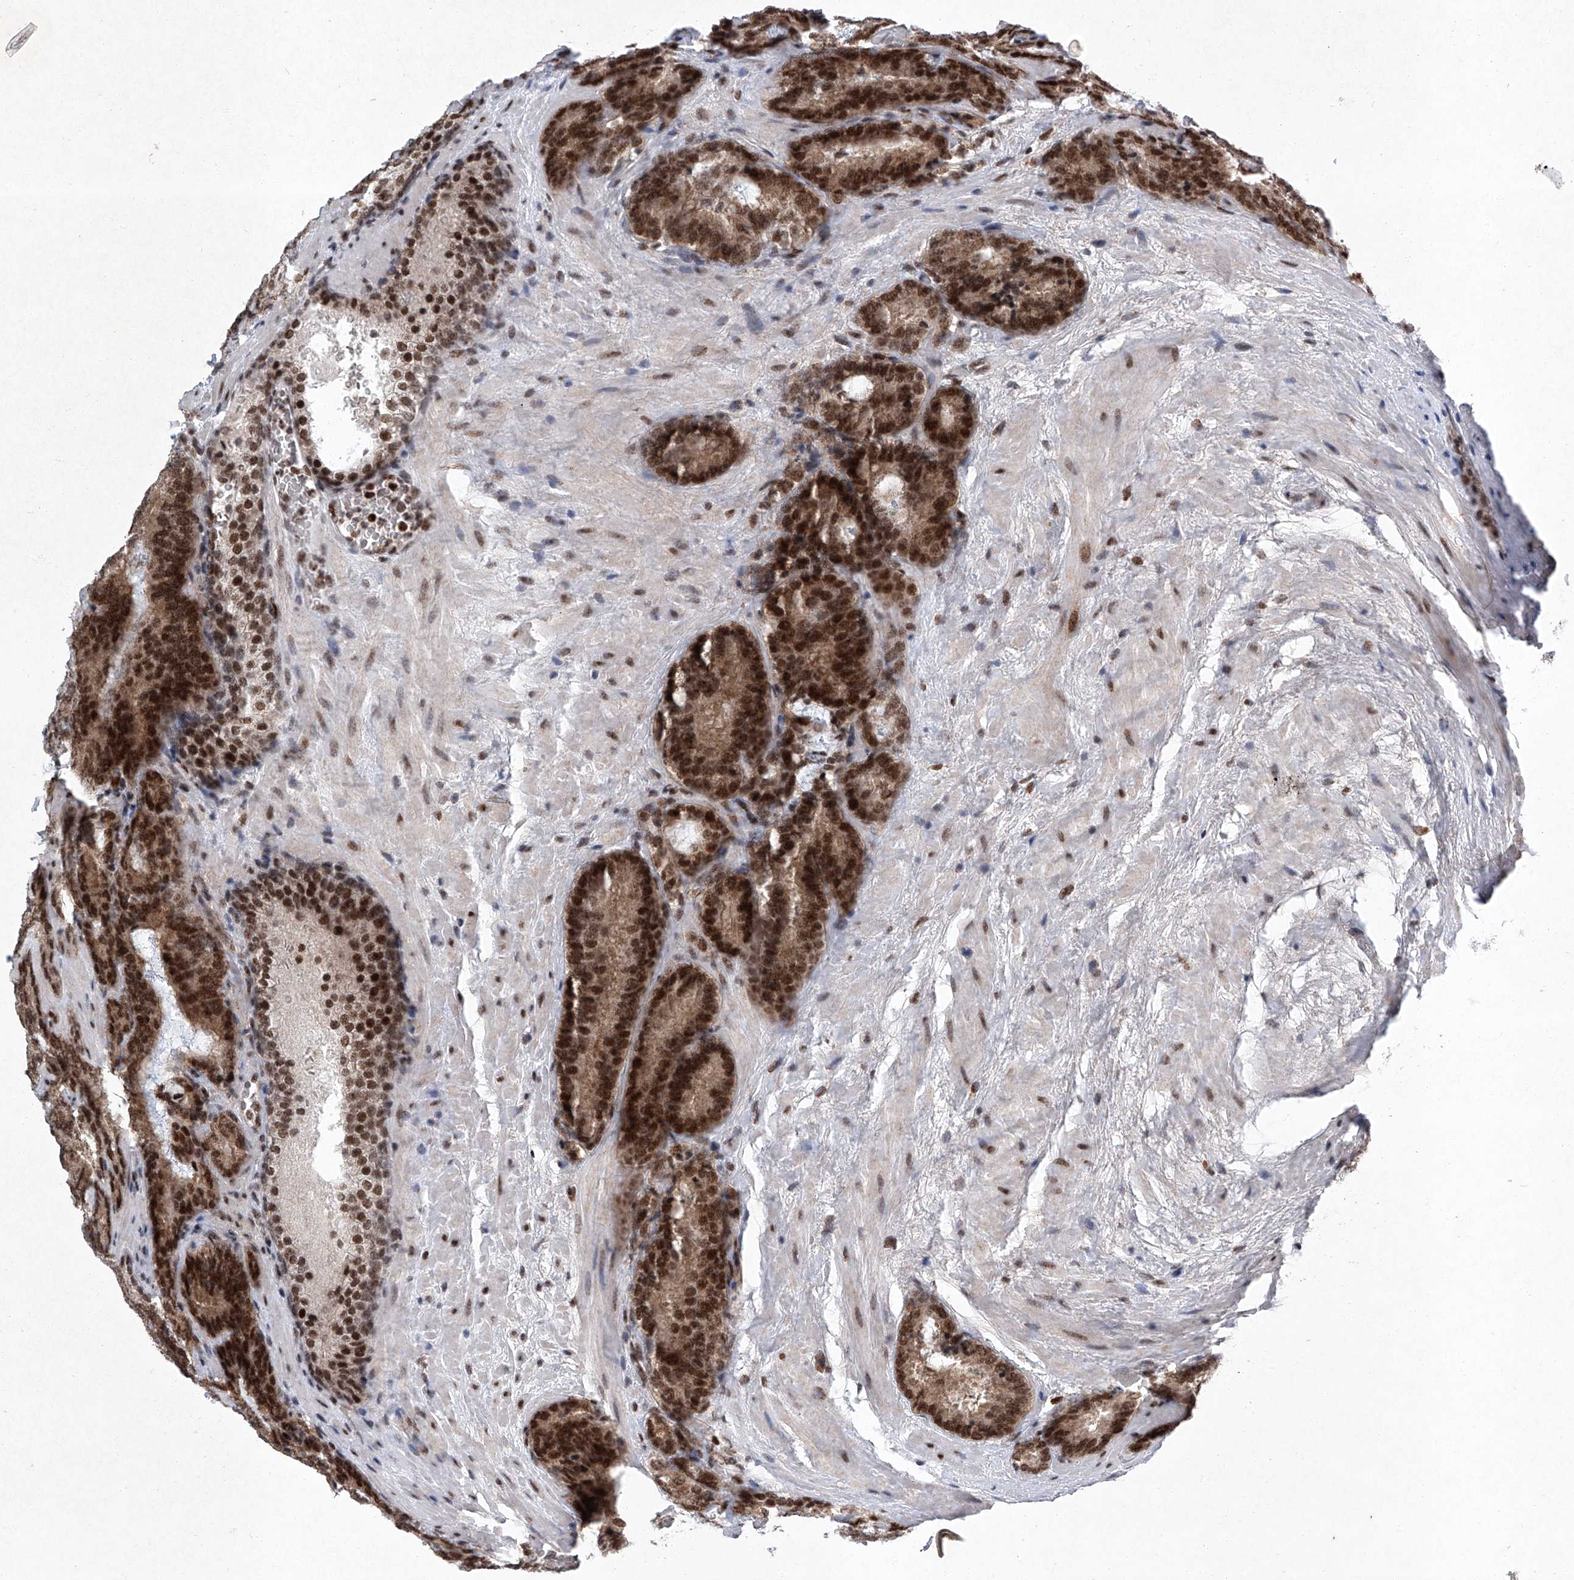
{"staining": {"intensity": "strong", "quantity": ">75%", "location": "nuclear"}, "tissue": "prostate cancer", "cell_type": "Tumor cells", "image_type": "cancer", "snomed": [{"axis": "morphology", "description": "Adenocarcinoma, High grade"}, {"axis": "topography", "description": "Prostate"}], "caption": "Prostate high-grade adenocarcinoma stained with a protein marker shows strong staining in tumor cells.", "gene": "TFDP1", "patient": {"sex": "male", "age": 66}}